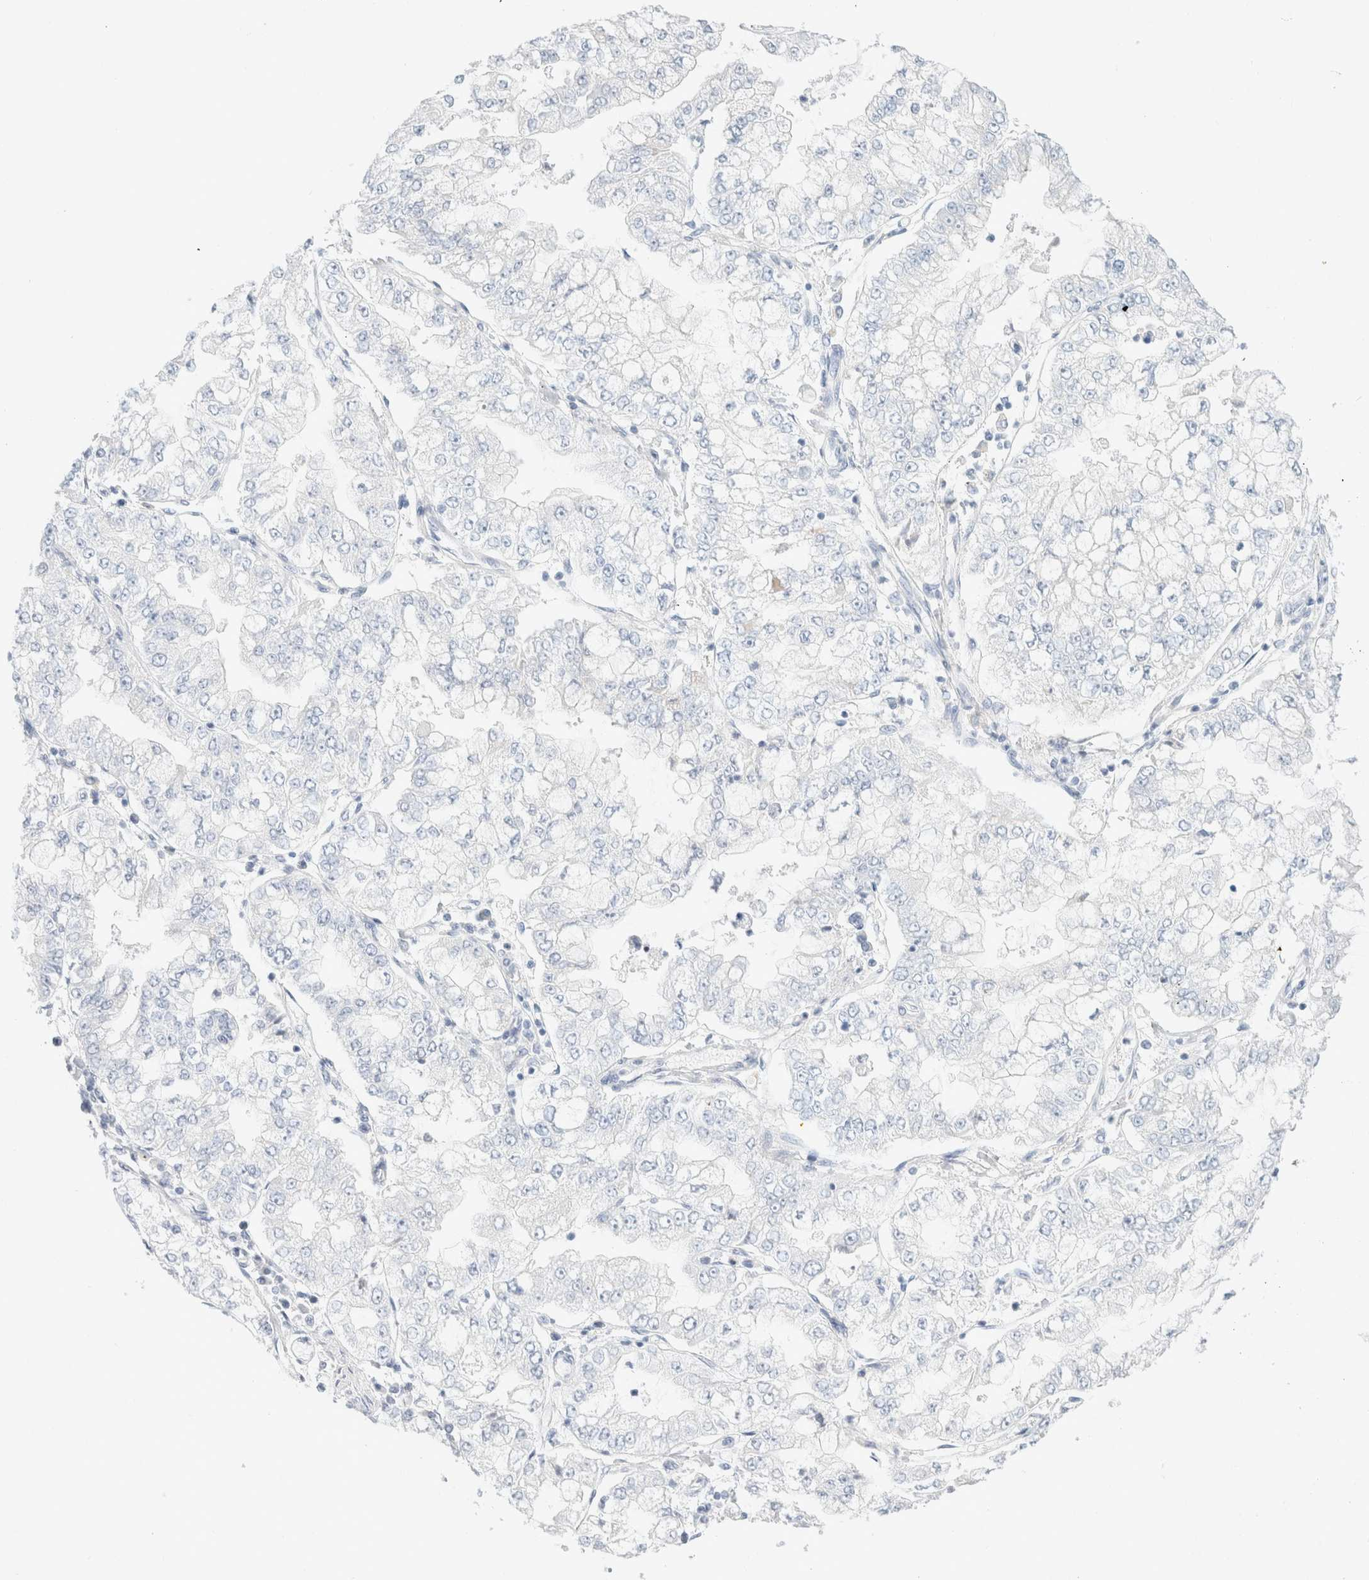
{"staining": {"intensity": "negative", "quantity": "none", "location": "none"}, "tissue": "stomach cancer", "cell_type": "Tumor cells", "image_type": "cancer", "snomed": [{"axis": "morphology", "description": "Adenocarcinoma, NOS"}, {"axis": "topography", "description": "Stomach"}], "caption": "IHC histopathology image of human stomach cancer (adenocarcinoma) stained for a protein (brown), which reveals no staining in tumor cells.", "gene": "CPQ", "patient": {"sex": "male", "age": 76}}